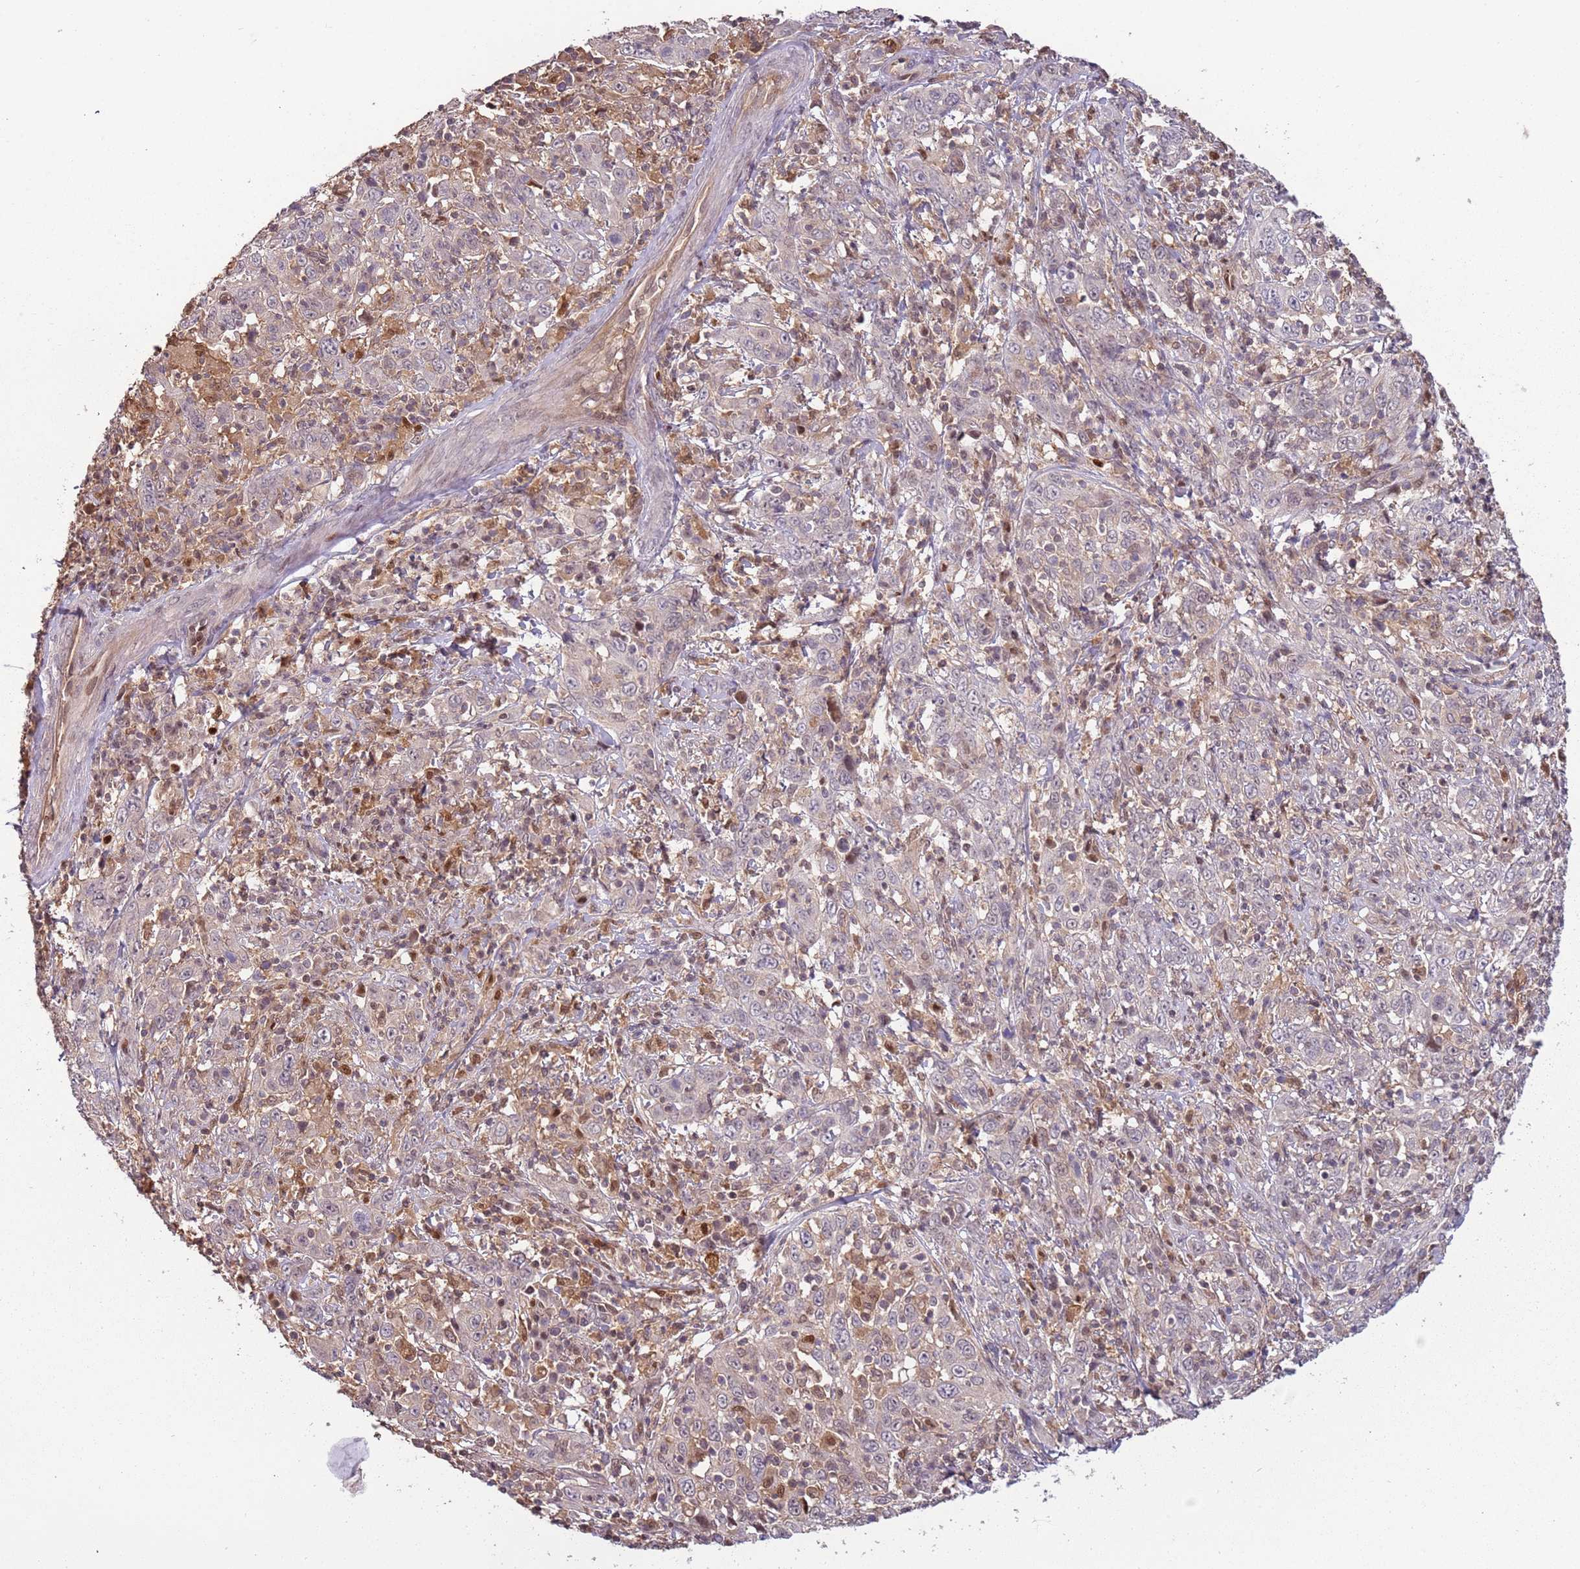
{"staining": {"intensity": "negative", "quantity": "none", "location": "none"}, "tissue": "cervical cancer", "cell_type": "Tumor cells", "image_type": "cancer", "snomed": [{"axis": "morphology", "description": "Squamous cell carcinoma, NOS"}, {"axis": "topography", "description": "Cervix"}], "caption": "The micrograph displays no staining of tumor cells in cervical squamous cell carcinoma.", "gene": "GSTO2", "patient": {"sex": "female", "age": 46}}